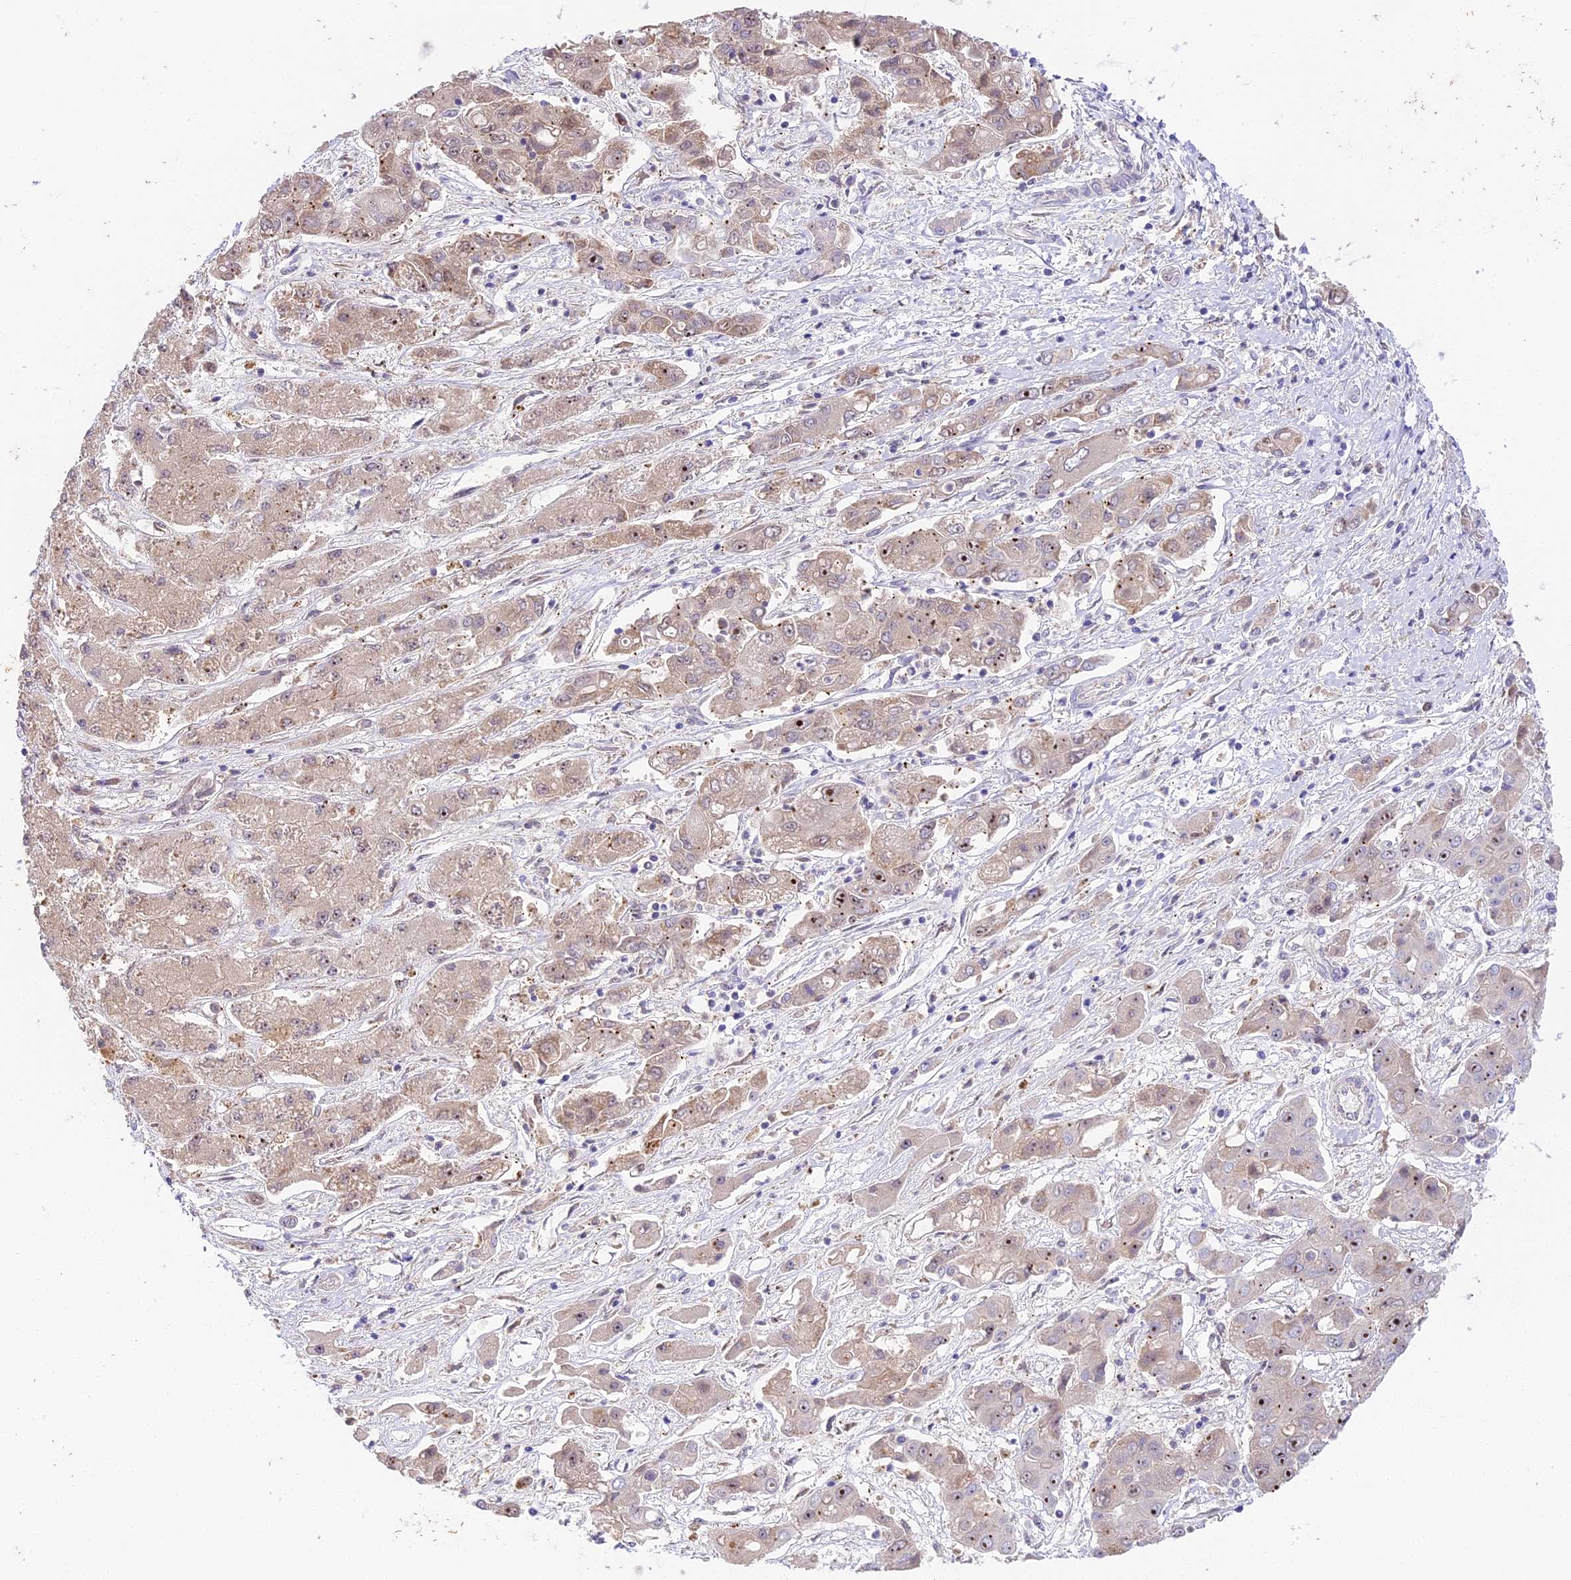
{"staining": {"intensity": "strong", "quantity": "25%-75%", "location": "nuclear"}, "tissue": "liver cancer", "cell_type": "Tumor cells", "image_type": "cancer", "snomed": [{"axis": "morphology", "description": "Cholangiocarcinoma"}, {"axis": "topography", "description": "Liver"}], "caption": "A high amount of strong nuclear expression is seen in approximately 25%-75% of tumor cells in liver cancer (cholangiocarcinoma) tissue.", "gene": "RAD51", "patient": {"sex": "male", "age": 67}}